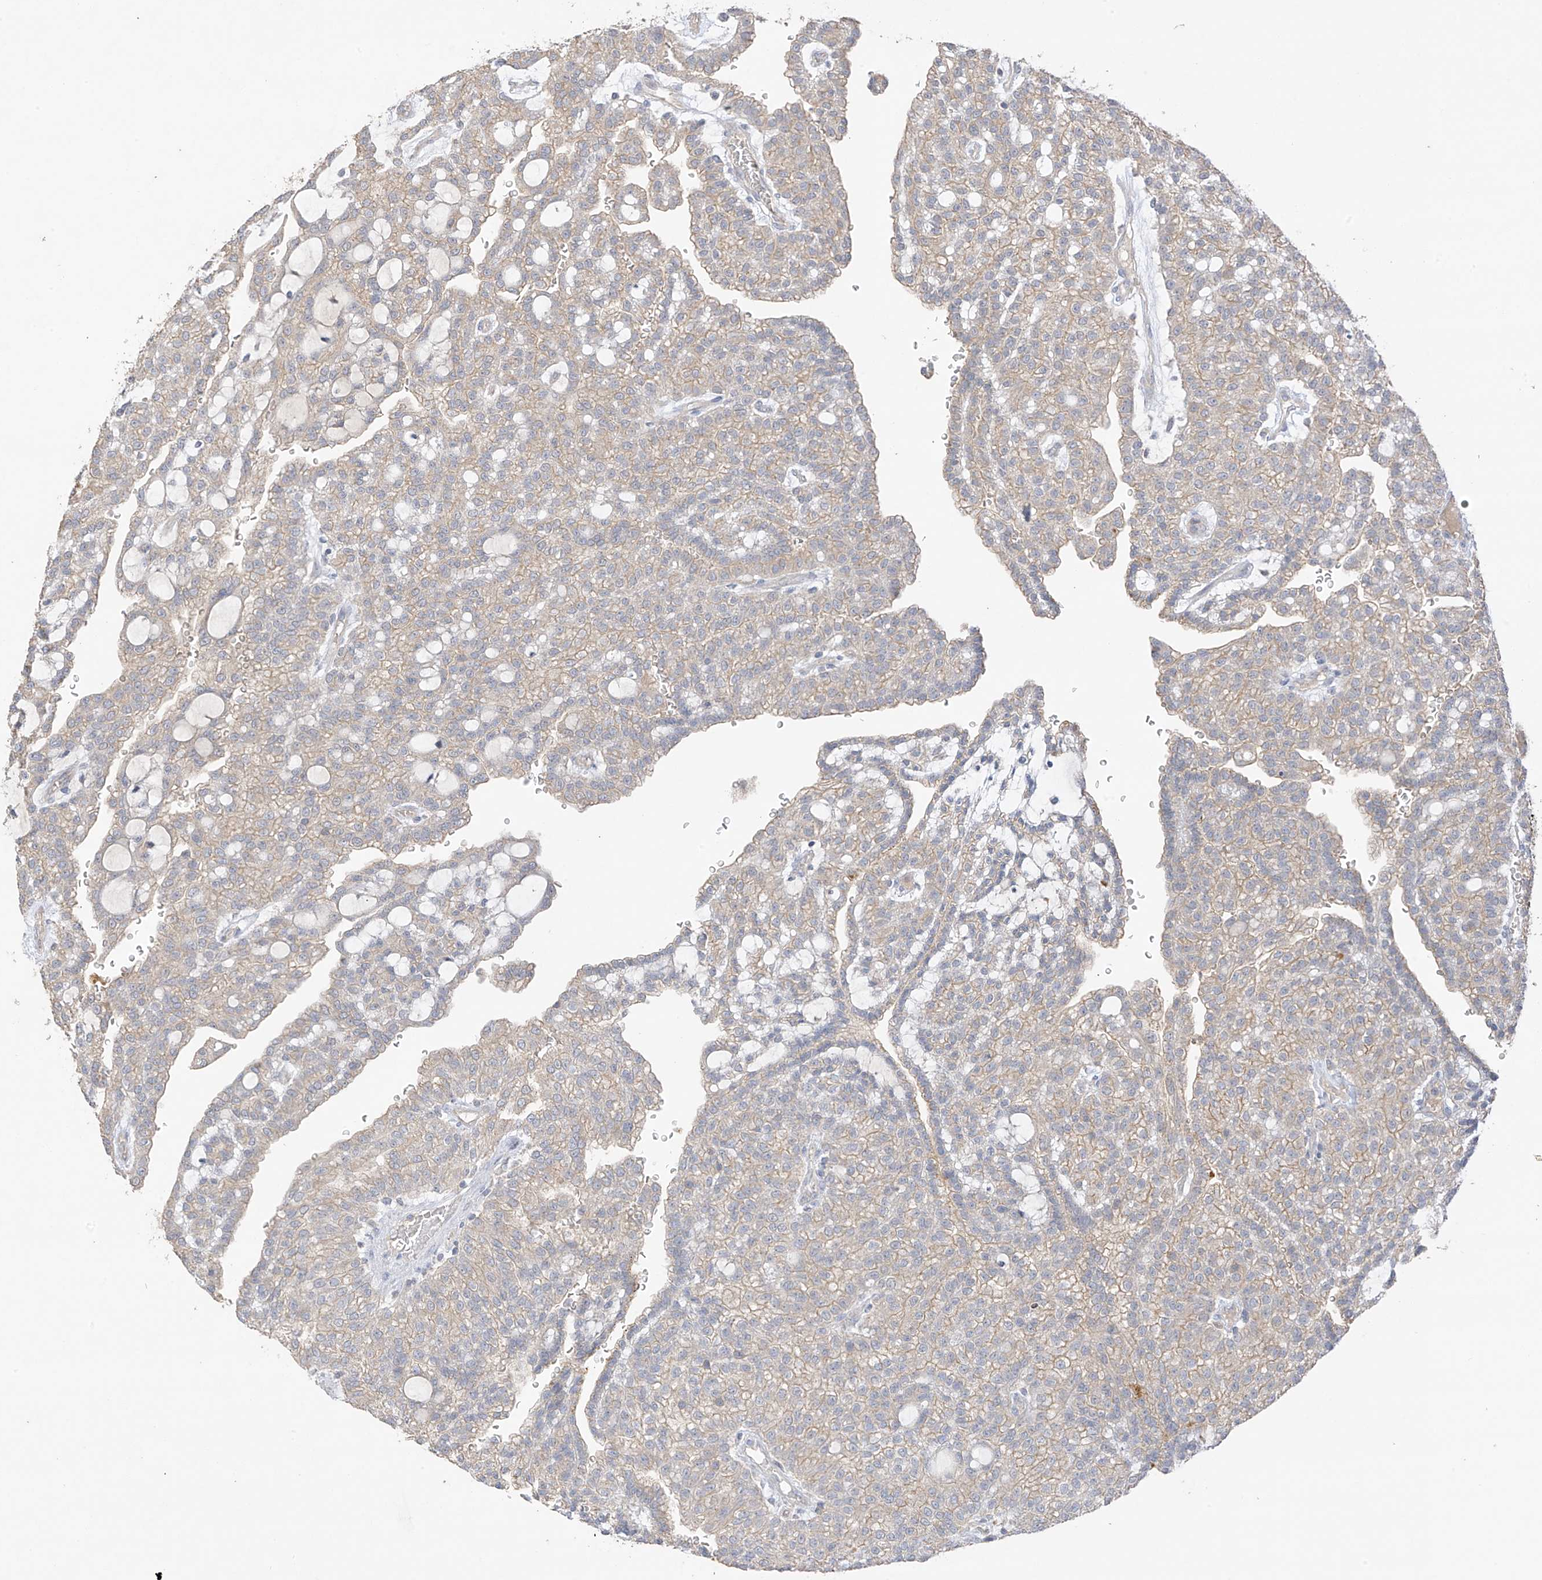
{"staining": {"intensity": "weak", "quantity": "25%-75%", "location": "cytoplasmic/membranous"}, "tissue": "renal cancer", "cell_type": "Tumor cells", "image_type": "cancer", "snomed": [{"axis": "morphology", "description": "Adenocarcinoma, NOS"}, {"axis": "topography", "description": "Kidney"}], "caption": "There is low levels of weak cytoplasmic/membranous expression in tumor cells of renal cancer, as demonstrated by immunohistochemical staining (brown color).", "gene": "CAPN13", "patient": {"sex": "male", "age": 63}}